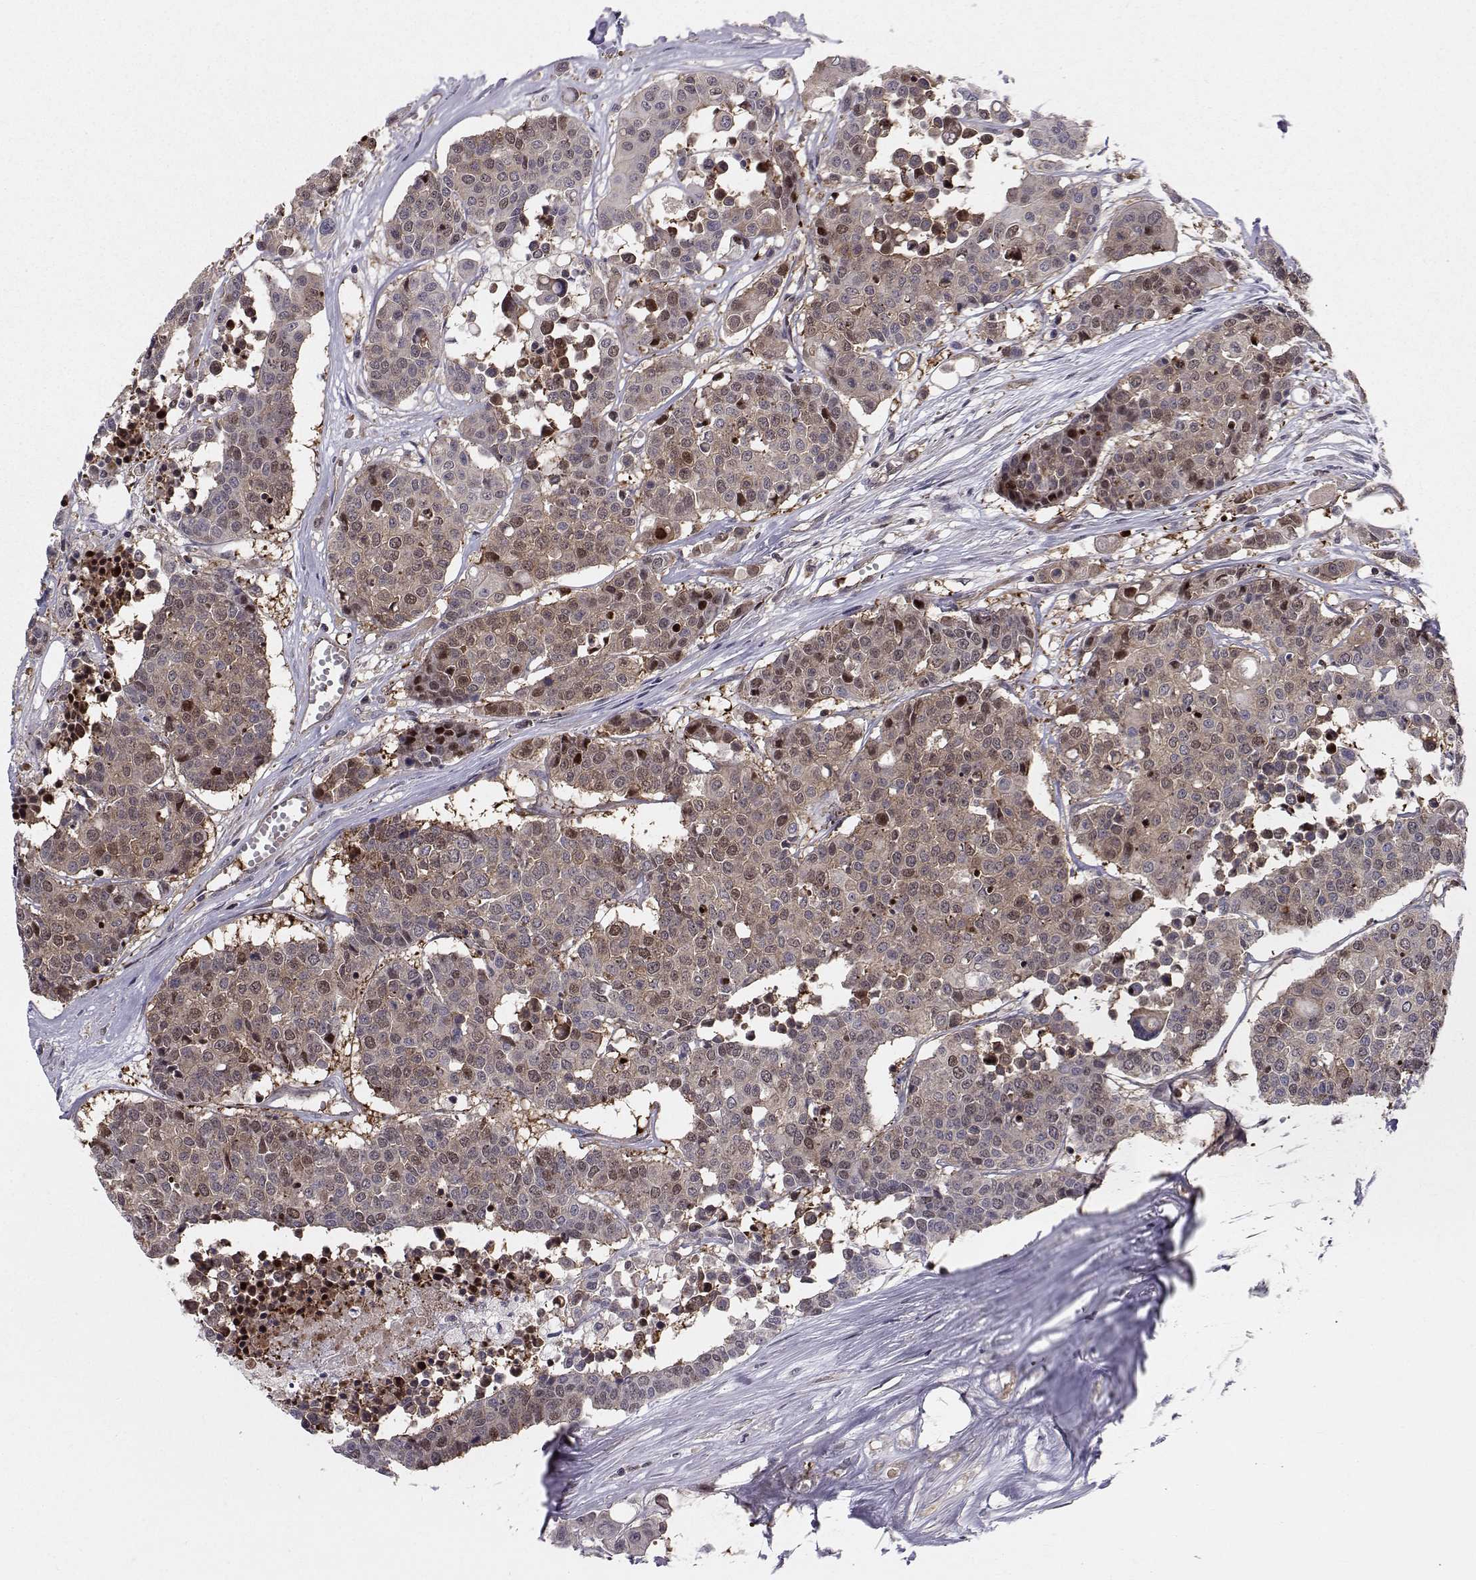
{"staining": {"intensity": "moderate", "quantity": "25%-75%", "location": "cytoplasmic/membranous"}, "tissue": "carcinoid", "cell_type": "Tumor cells", "image_type": "cancer", "snomed": [{"axis": "morphology", "description": "Carcinoid, malignant, NOS"}, {"axis": "topography", "description": "Colon"}], "caption": "Carcinoid (malignant) stained with DAB (3,3'-diaminobenzidine) IHC demonstrates medium levels of moderate cytoplasmic/membranous positivity in about 25%-75% of tumor cells.", "gene": "HSP90AB1", "patient": {"sex": "male", "age": 81}}